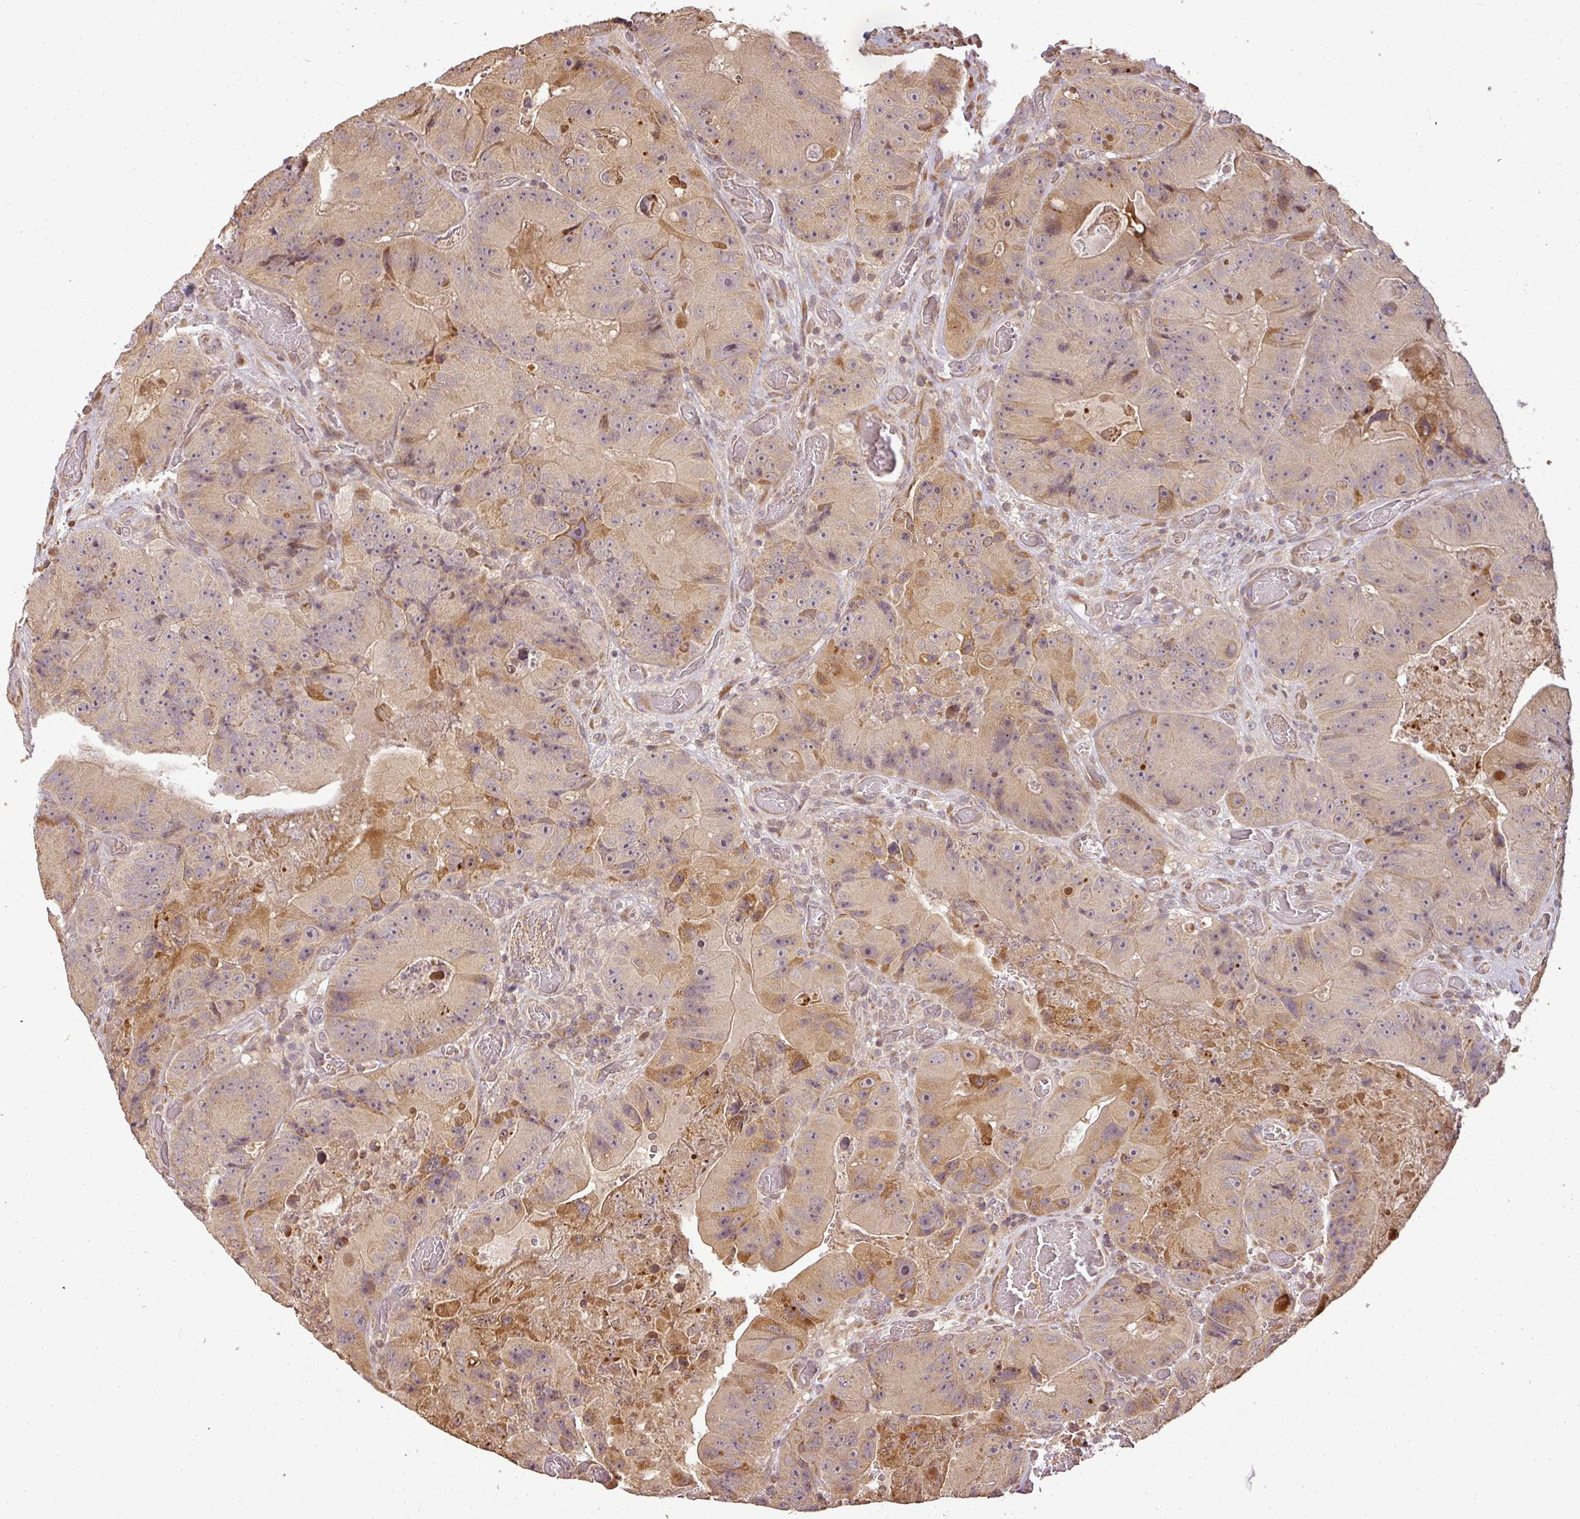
{"staining": {"intensity": "moderate", "quantity": ">75%", "location": "cytoplasmic/membranous"}, "tissue": "colorectal cancer", "cell_type": "Tumor cells", "image_type": "cancer", "snomed": [{"axis": "morphology", "description": "Adenocarcinoma, NOS"}, {"axis": "topography", "description": "Colon"}], "caption": "Immunohistochemistry photomicrograph of neoplastic tissue: colorectal cancer stained using immunohistochemistry (IHC) shows medium levels of moderate protein expression localized specifically in the cytoplasmic/membranous of tumor cells, appearing as a cytoplasmic/membranous brown color.", "gene": "FAIM", "patient": {"sex": "female", "age": 86}}